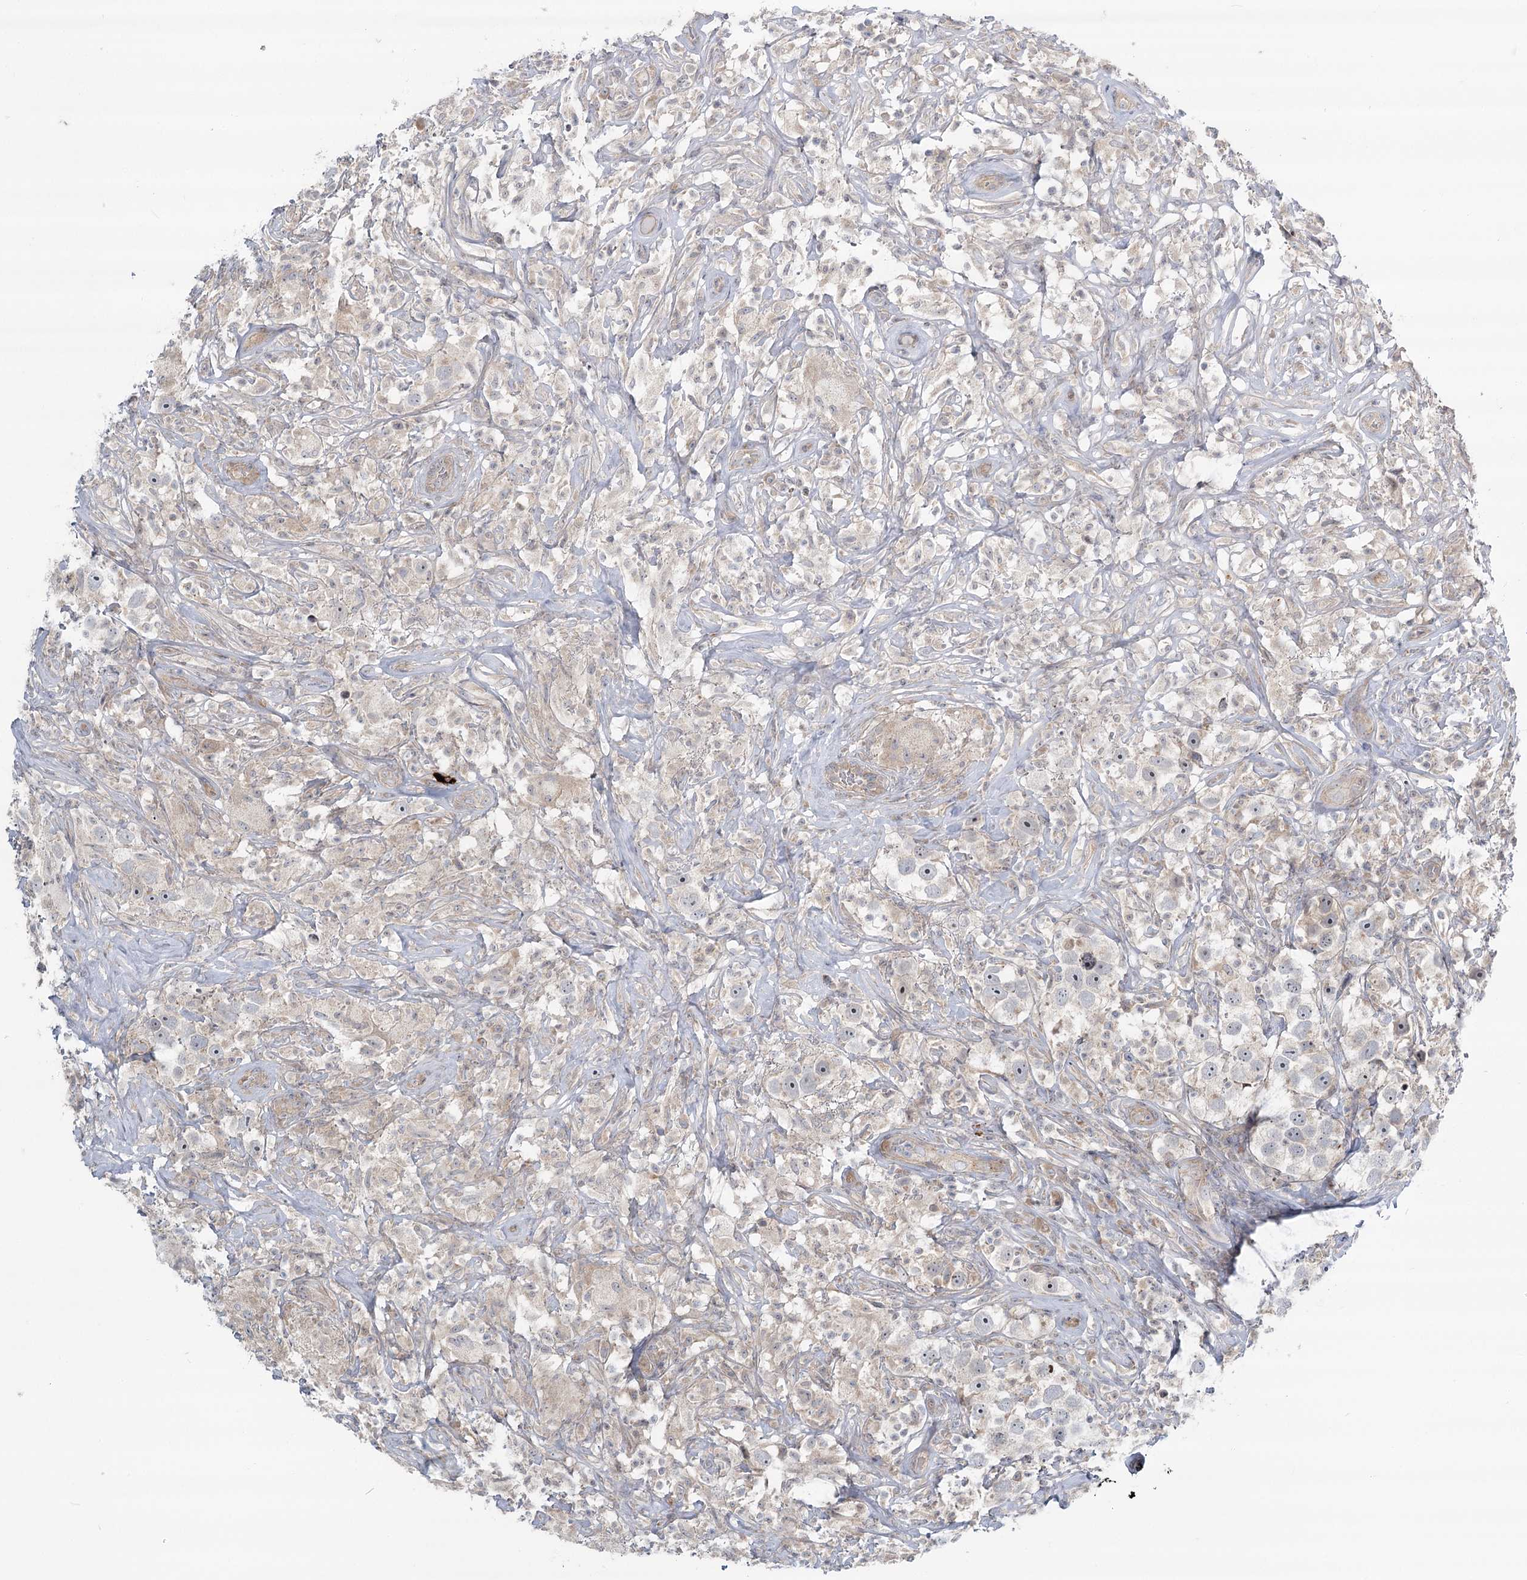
{"staining": {"intensity": "negative", "quantity": "none", "location": "none"}, "tissue": "testis cancer", "cell_type": "Tumor cells", "image_type": "cancer", "snomed": [{"axis": "morphology", "description": "Seminoma, NOS"}, {"axis": "topography", "description": "Testis"}], "caption": "IHC micrograph of testis cancer (seminoma) stained for a protein (brown), which shows no staining in tumor cells.", "gene": "SPINK13", "patient": {"sex": "male", "age": 49}}